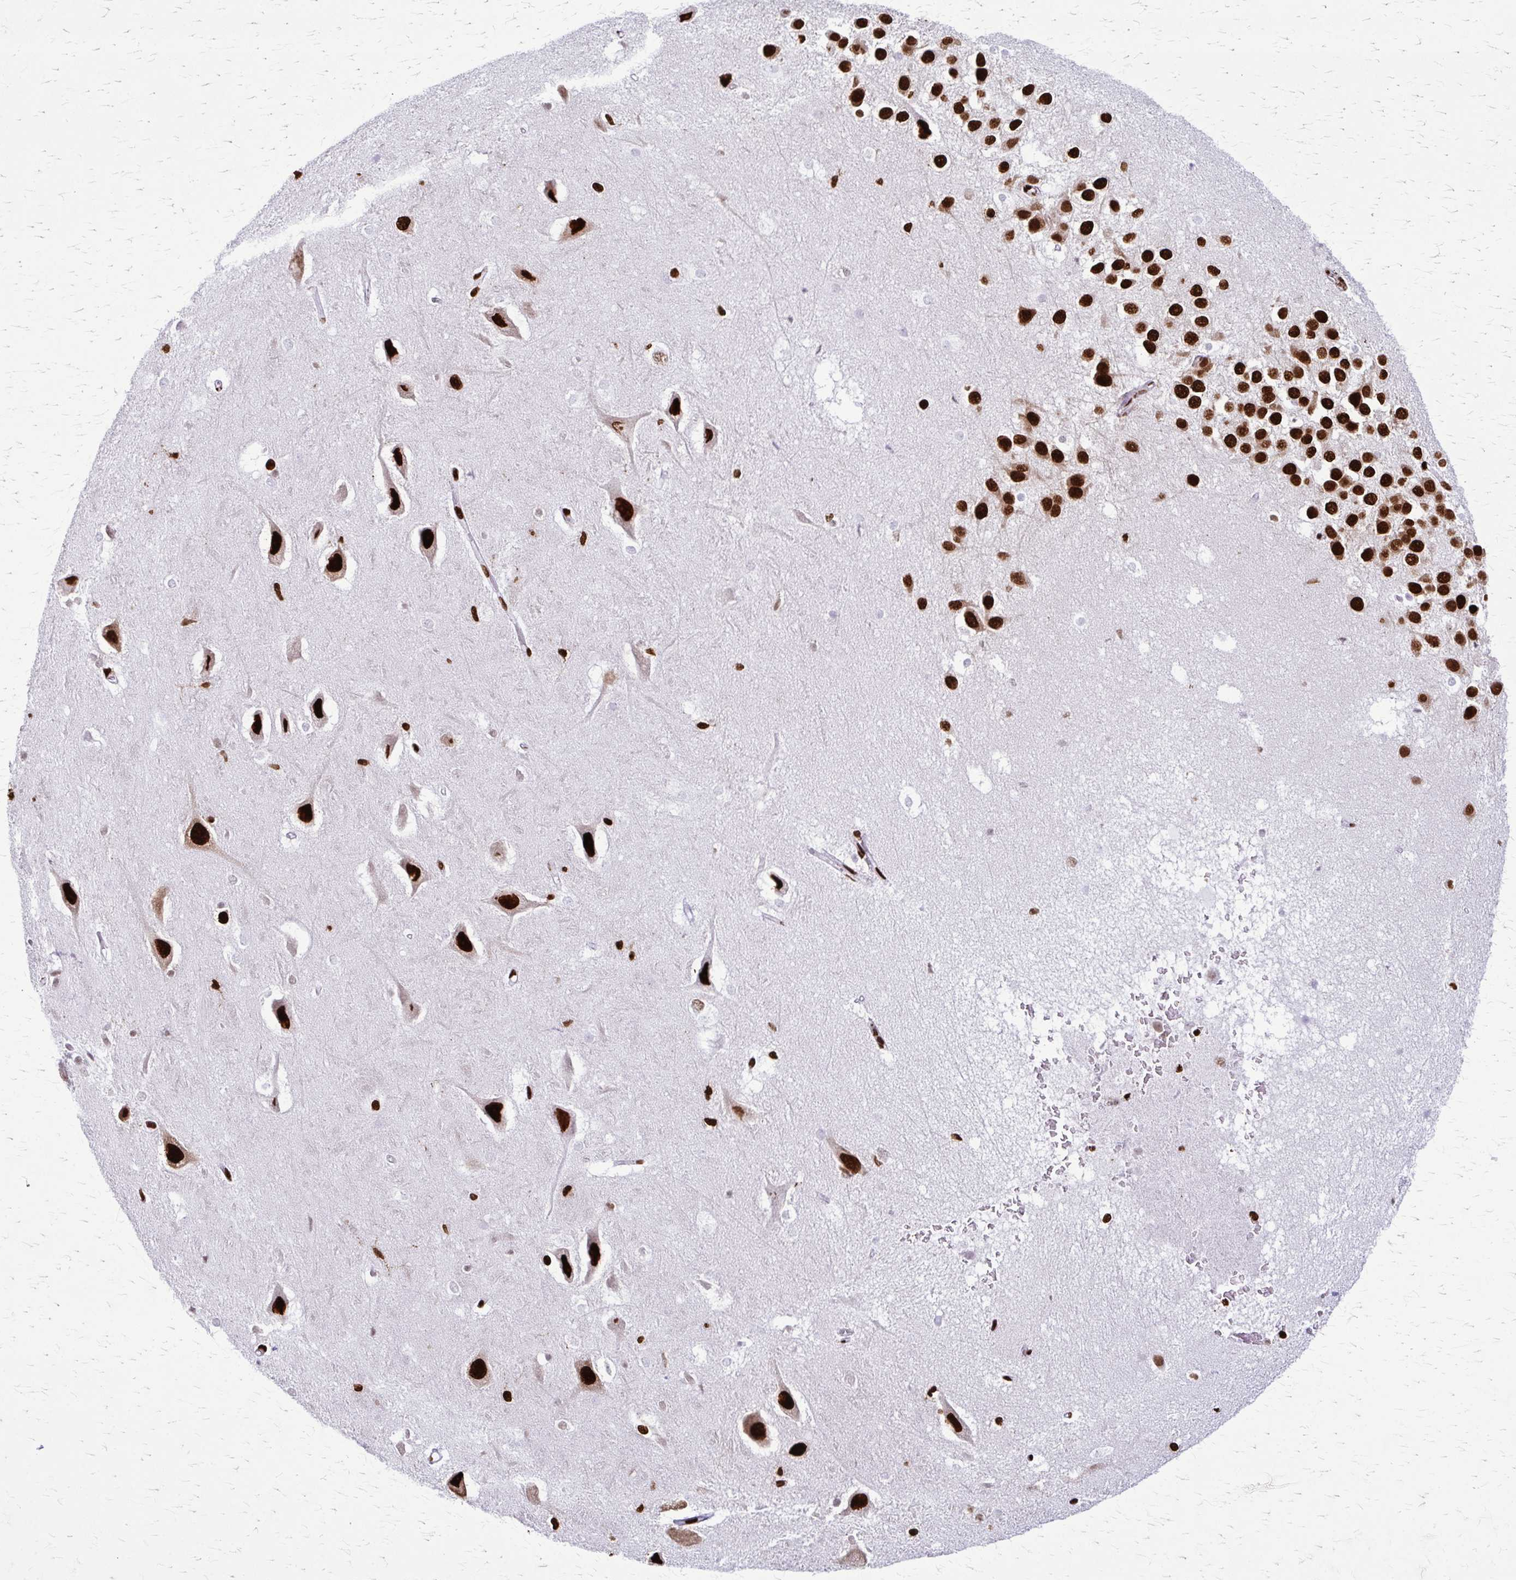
{"staining": {"intensity": "strong", "quantity": ">75%", "location": "nuclear"}, "tissue": "hippocampus", "cell_type": "Glial cells", "image_type": "normal", "snomed": [{"axis": "morphology", "description": "Normal tissue, NOS"}, {"axis": "topography", "description": "Hippocampus"}], "caption": "The photomicrograph displays staining of benign hippocampus, revealing strong nuclear protein positivity (brown color) within glial cells.", "gene": "SFPQ", "patient": {"sex": "male", "age": 26}}